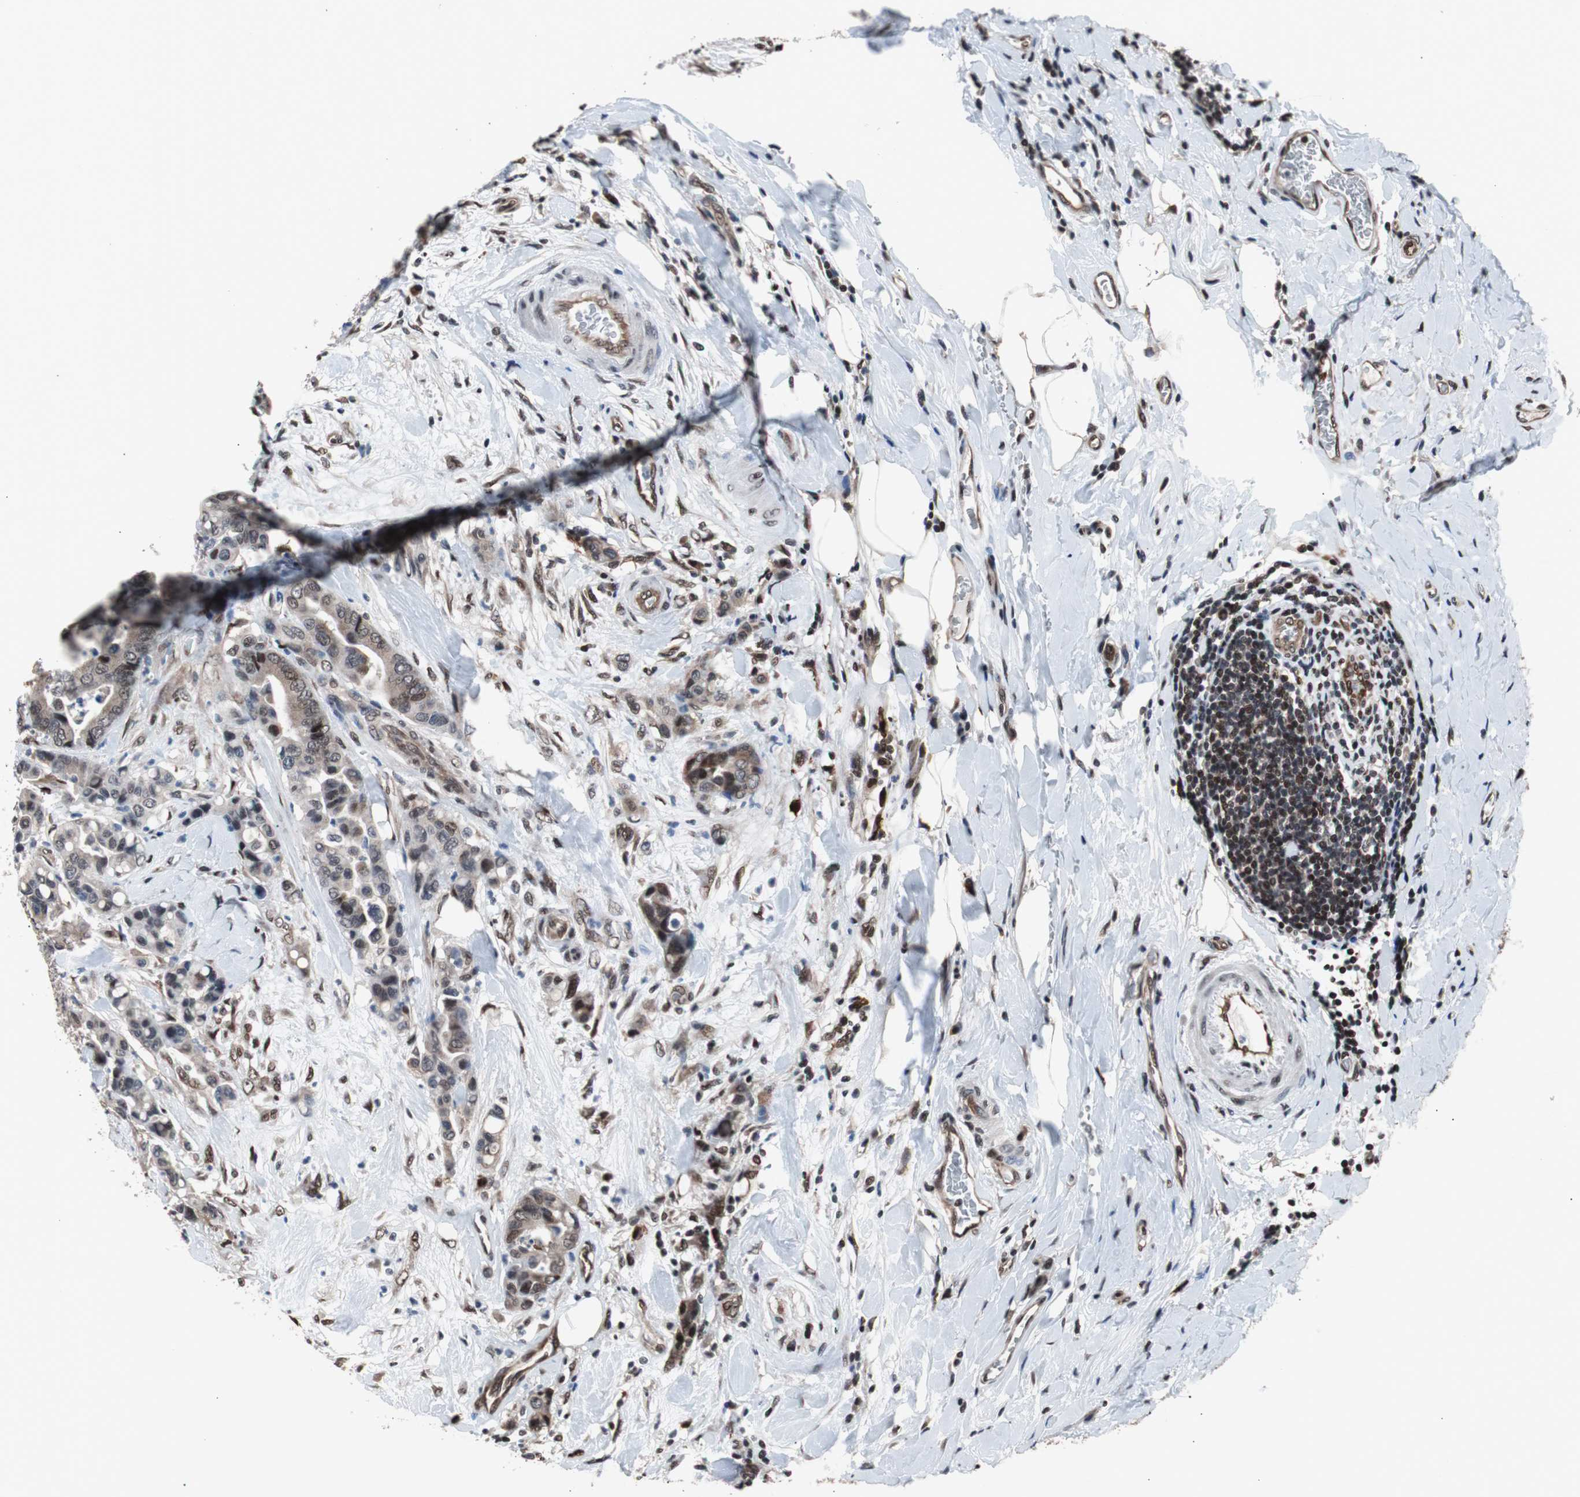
{"staining": {"intensity": "moderate", "quantity": "25%-75%", "location": "nuclear"}, "tissue": "colorectal cancer", "cell_type": "Tumor cells", "image_type": "cancer", "snomed": [{"axis": "morphology", "description": "Normal tissue, NOS"}, {"axis": "morphology", "description": "Adenocarcinoma, NOS"}, {"axis": "topography", "description": "Colon"}], "caption": "Colorectal adenocarcinoma was stained to show a protein in brown. There is medium levels of moderate nuclear positivity in about 25%-75% of tumor cells.", "gene": "POGZ", "patient": {"sex": "male", "age": 82}}